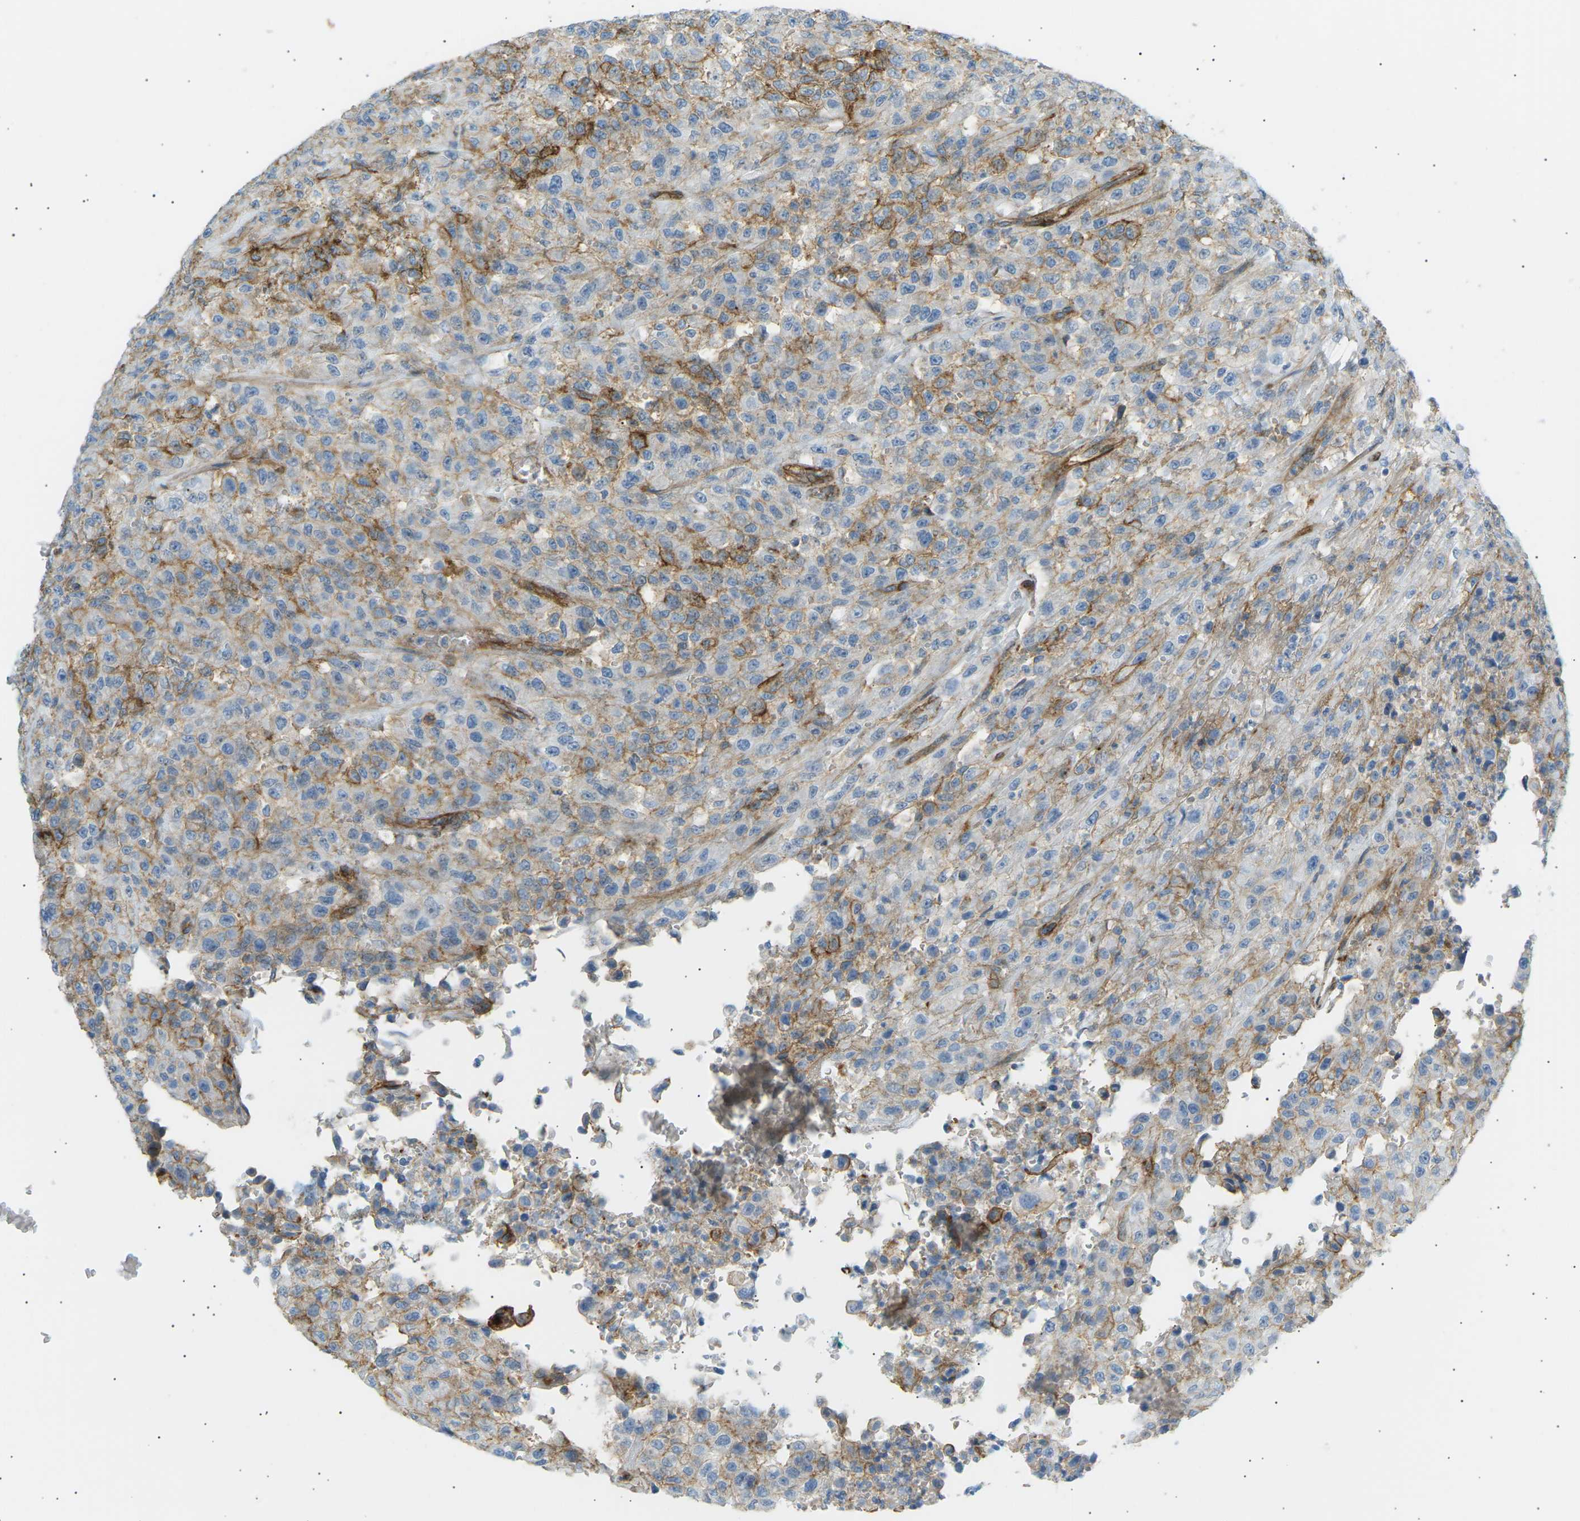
{"staining": {"intensity": "weak", "quantity": "<25%", "location": "cytoplasmic/membranous"}, "tissue": "urothelial cancer", "cell_type": "Tumor cells", "image_type": "cancer", "snomed": [{"axis": "morphology", "description": "Urothelial carcinoma, High grade"}, {"axis": "topography", "description": "Urinary bladder"}], "caption": "Immunohistochemical staining of urothelial cancer exhibits no significant staining in tumor cells.", "gene": "ATP2B4", "patient": {"sex": "male", "age": 46}}